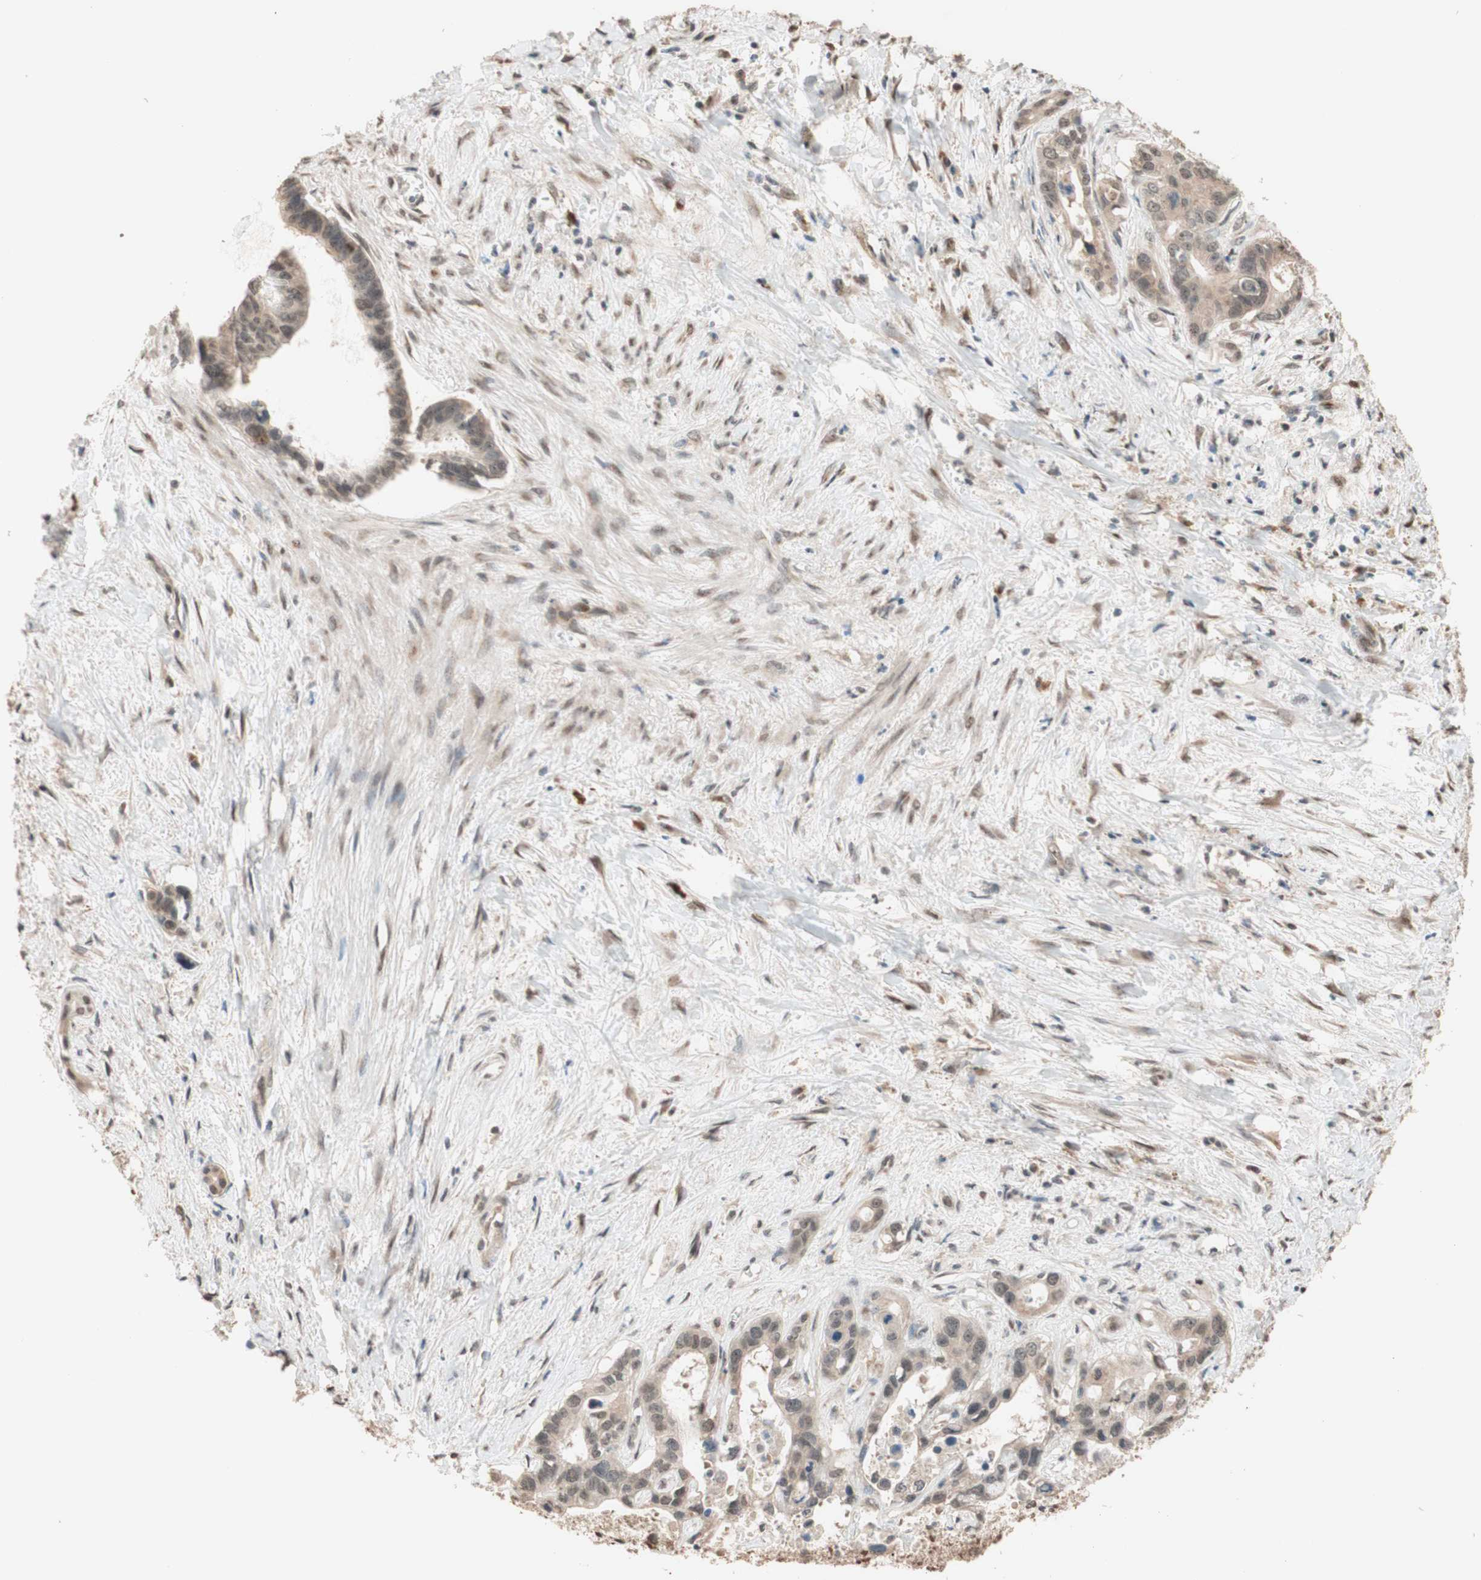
{"staining": {"intensity": "weak", "quantity": ">75%", "location": "cytoplasmic/membranous"}, "tissue": "liver cancer", "cell_type": "Tumor cells", "image_type": "cancer", "snomed": [{"axis": "morphology", "description": "Cholangiocarcinoma"}, {"axis": "topography", "description": "Liver"}], "caption": "Tumor cells display low levels of weak cytoplasmic/membranous positivity in about >75% of cells in human liver cancer.", "gene": "CCNC", "patient": {"sex": "female", "age": 65}}